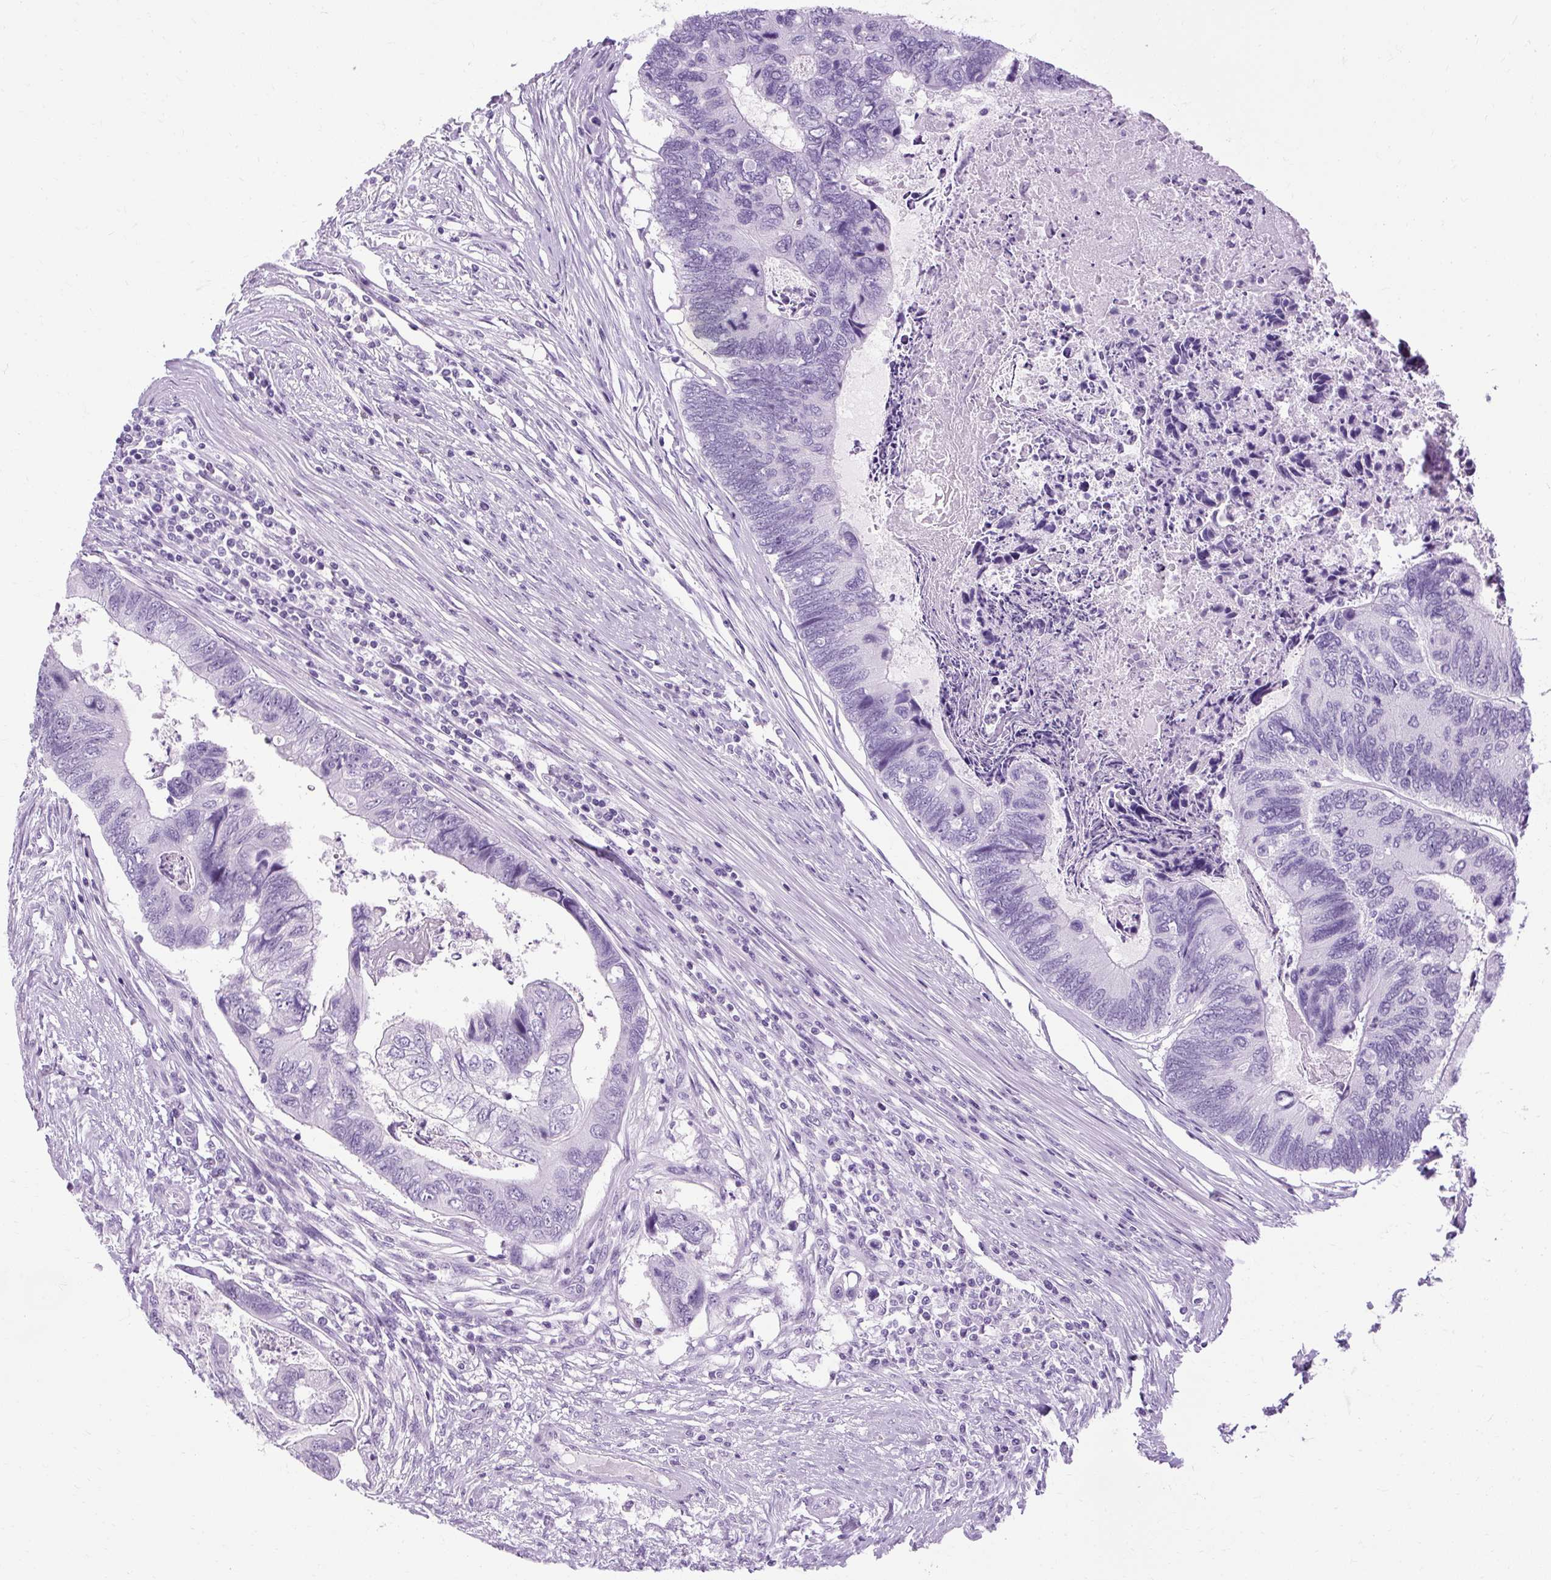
{"staining": {"intensity": "negative", "quantity": "none", "location": "none"}, "tissue": "colorectal cancer", "cell_type": "Tumor cells", "image_type": "cancer", "snomed": [{"axis": "morphology", "description": "Adenocarcinoma, NOS"}, {"axis": "topography", "description": "Colon"}], "caption": "High power microscopy image of an immunohistochemistry histopathology image of colorectal cancer (adenocarcinoma), revealing no significant expression in tumor cells. The staining is performed using DAB brown chromogen with nuclei counter-stained in using hematoxylin.", "gene": "B3GNT4", "patient": {"sex": "female", "age": 67}}